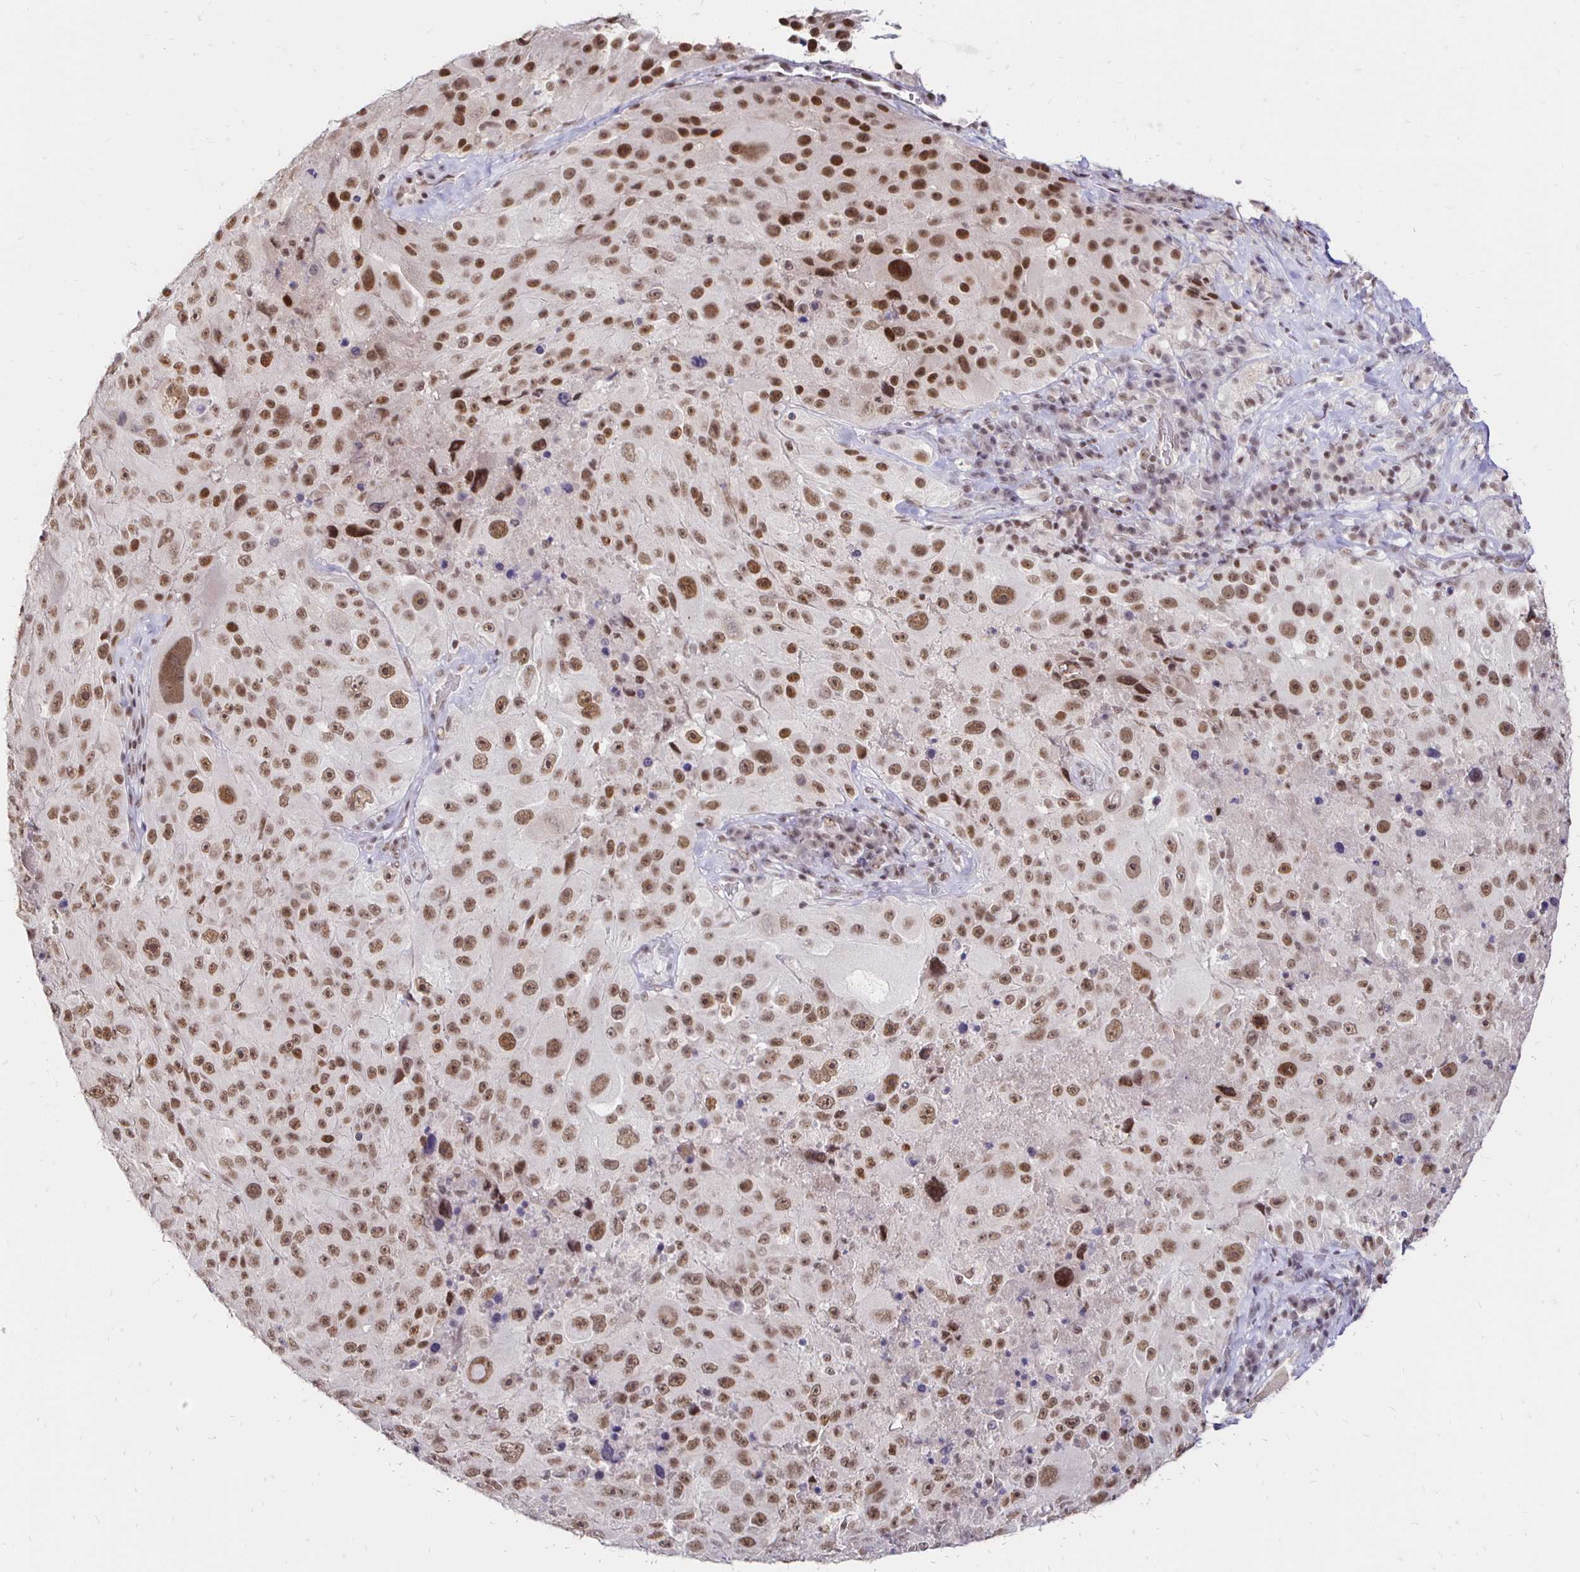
{"staining": {"intensity": "moderate", "quantity": ">75%", "location": "nuclear"}, "tissue": "melanoma", "cell_type": "Tumor cells", "image_type": "cancer", "snomed": [{"axis": "morphology", "description": "Malignant melanoma, Metastatic site"}, {"axis": "topography", "description": "Lymph node"}], "caption": "This is a micrograph of IHC staining of melanoma, which shows moderate staining in the nuclear of tumor cells.", "gene": "SIN3A", "patient": {"sex": "male", "age": 62}}